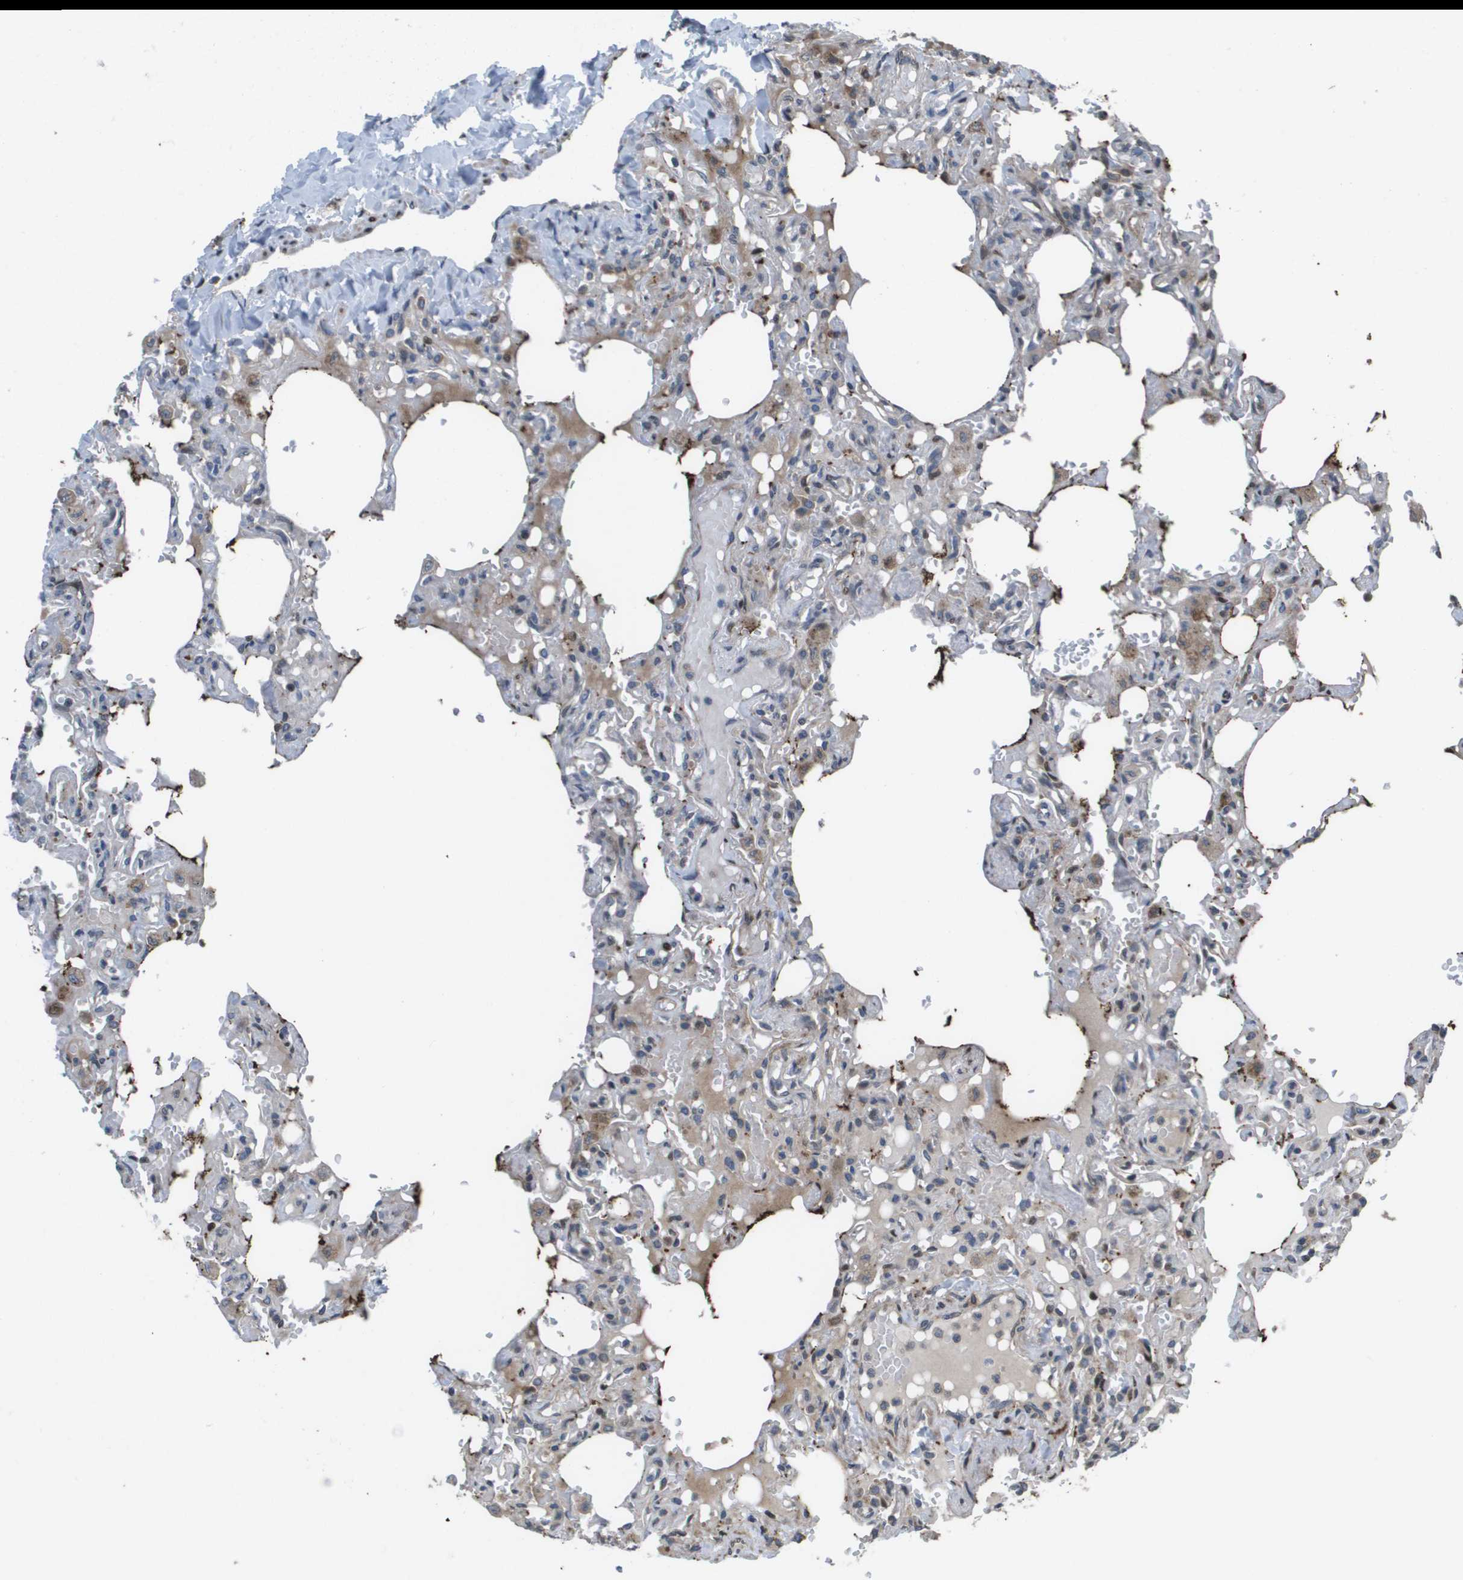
{"staining": {"intensity": "moderate", "quantity": "25%-75%", "location": "cytoplasmic/membranous"}, "tissue": "lung", "cell_type": "Alveolar cells", "image_type": "normal", "snomed": [{"axis": "morphology", "description": "Normal tissue, NOS"}, {"axis": "topography", "description": "Lung"}], "caption": "IHC histopathology image of unremarkable lung: human lung stained using immunohistochemistry reveals medium levels of moderate protein expression localized specifically in the cytoplasmic/membranous of alveolar cells, appearing as a cytoplasmic/membranous brown color.", "gene": "AXIN2", "patient": {"sex": "male", "age": 21}}